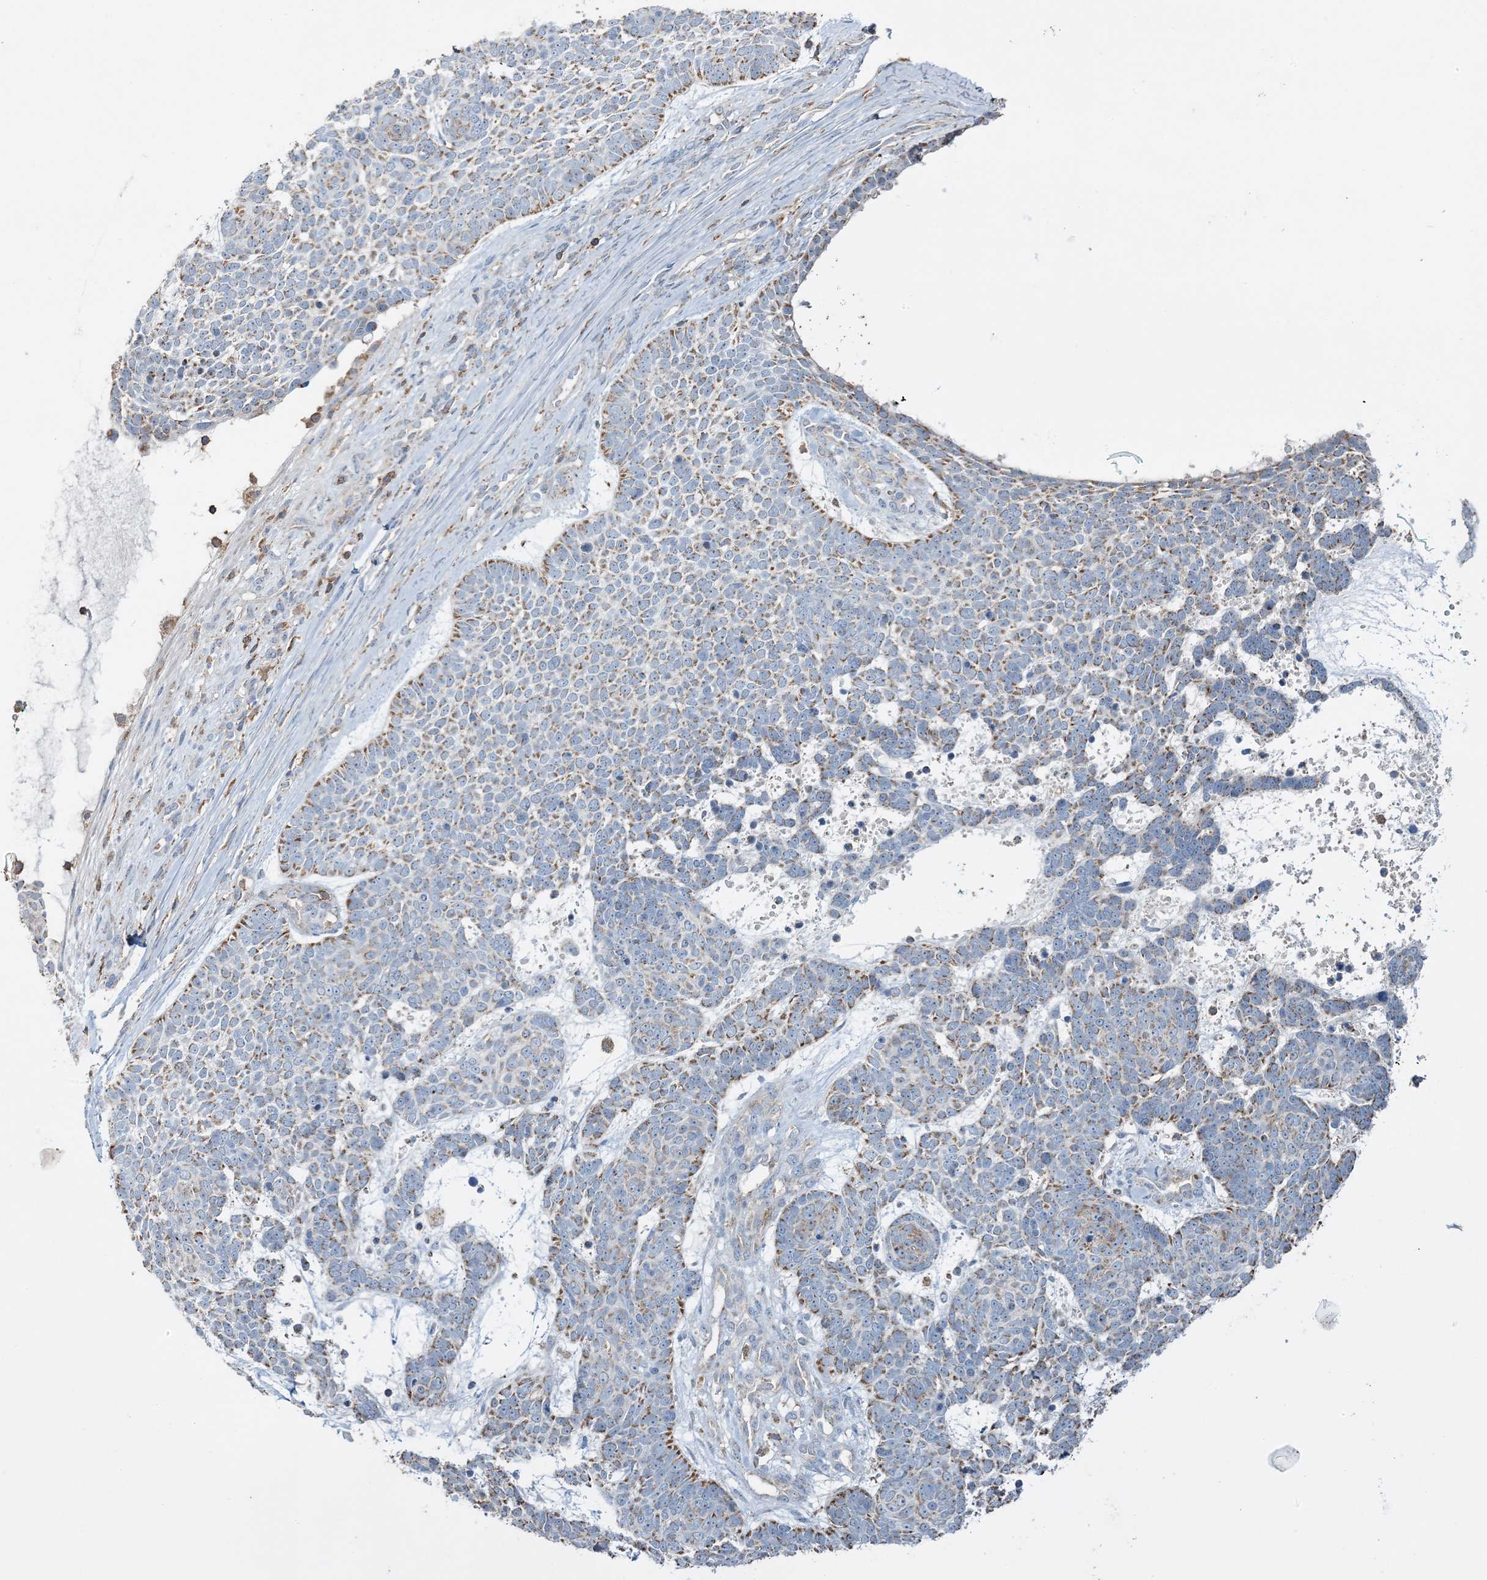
{"staining": {"intensity": "moderate", "quantity": "25%-75%", "location": "cytoplasmic/membranous"}, "tissue": "skin cancer", "cell_type": "Tumor cells", "image_type": "cancer", "snomed": [{"axis": "morphology", "description": "Basal cell carcinoma"}, {"axis": "topography", "description": "Skin"}], "caption": "Immunohistochemical staining of human skin basal cell carcinoma displays medium levels of moderate cytoplasmic/membranous staining in about 25%-75% of tumor cells.", "gene": "TMLHE", "patient": {"sex": "female", "age": 81}}